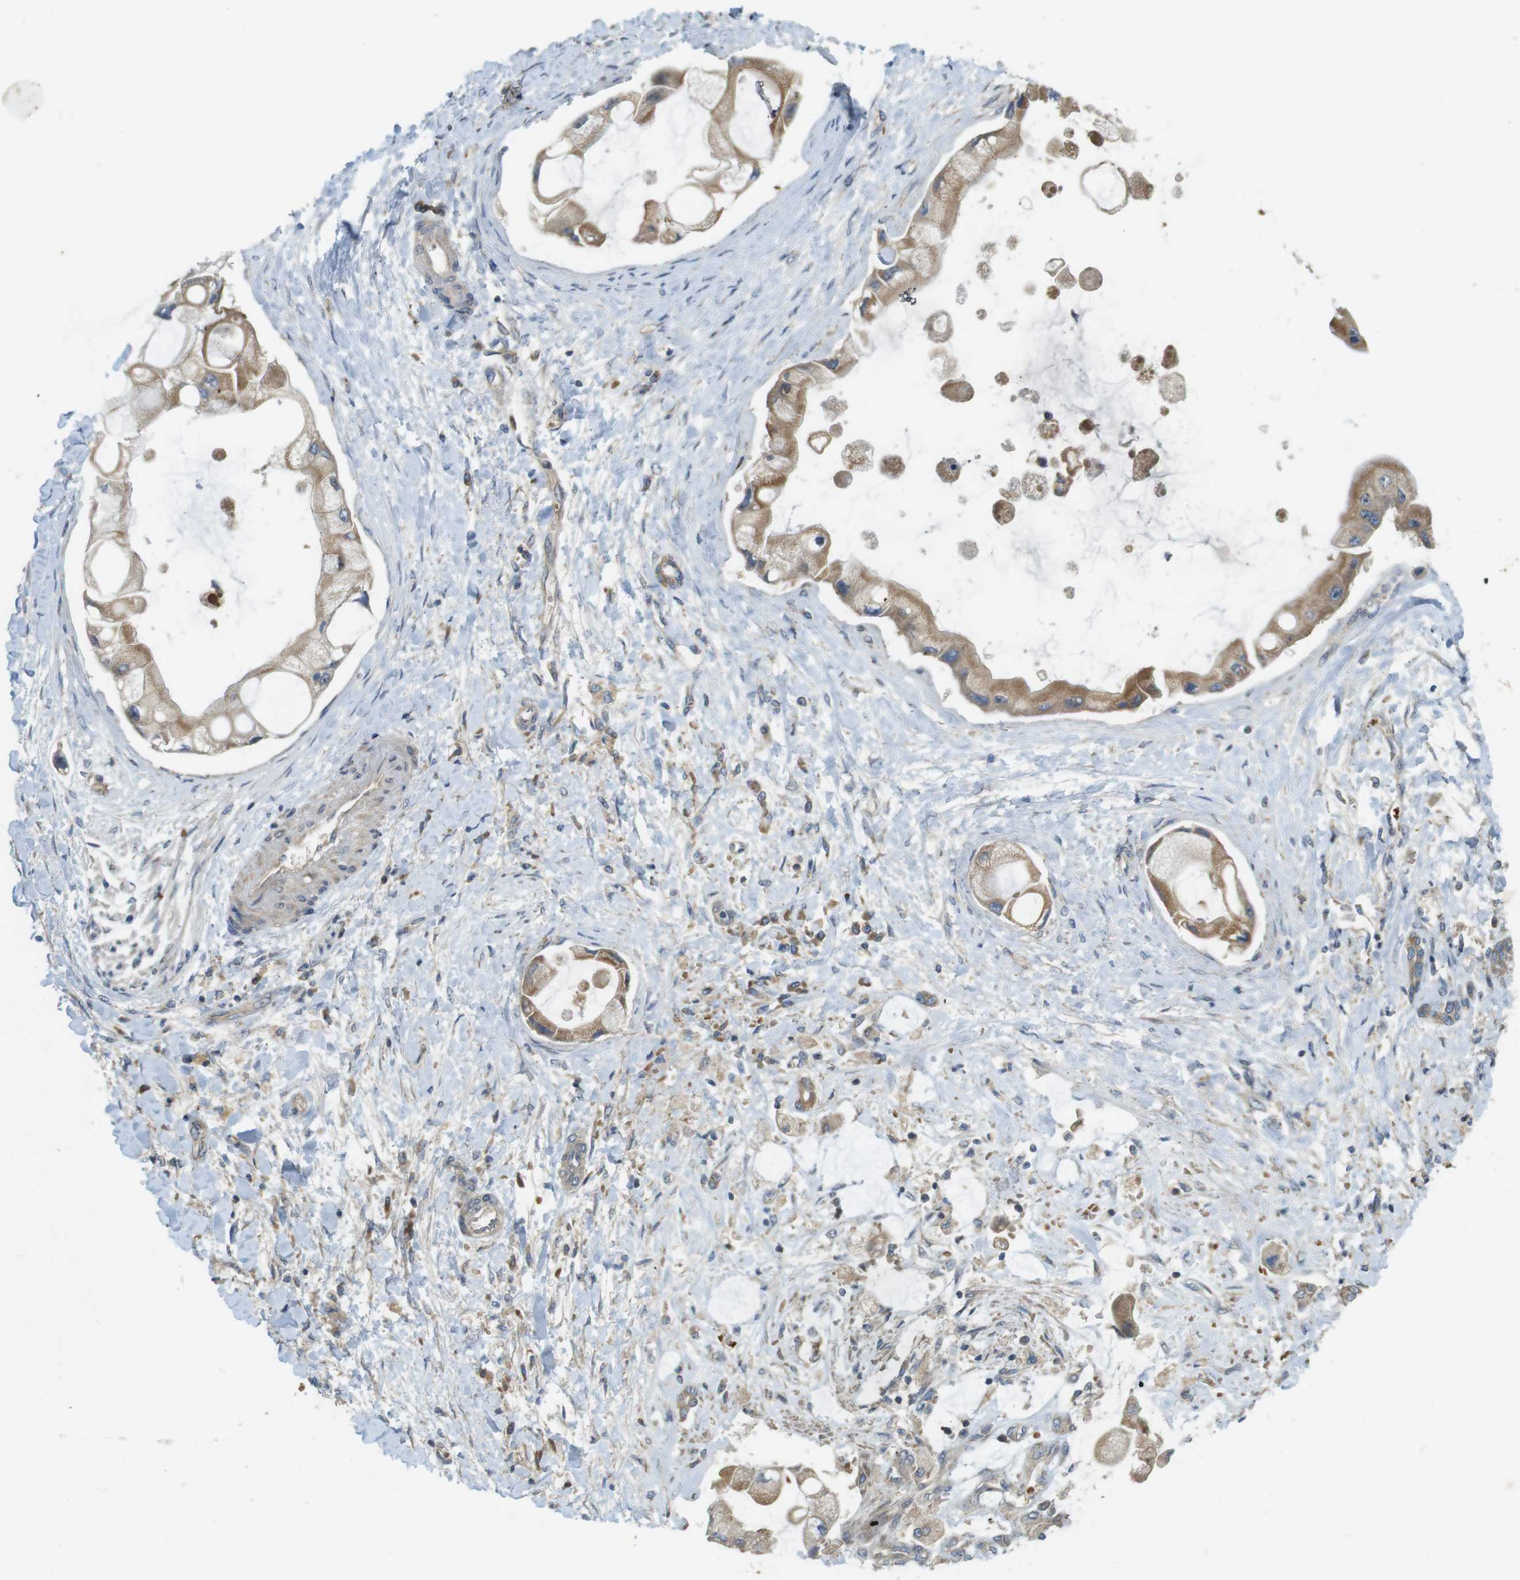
{"staining": {"intensity": "moderate", "quantity": ">75%", "location": "cytoplasmic/membranous"}, "tissue": "liver cancer", "cell_type": "Tumor cells", "image_type": "cancer", "snomed": [{"axis": "morphology", "description": "Cholangiocarcinoma"}, {"axis": "topography", "description": "Liver"}], "caption": "Brown immunohistochemical staining in liver cancer shows moderate cytoplasmic/membranous staining in approximately >75% of tumor cells.", "gene": "CLTC", "patient": {"sex": "male", "age": 50}}